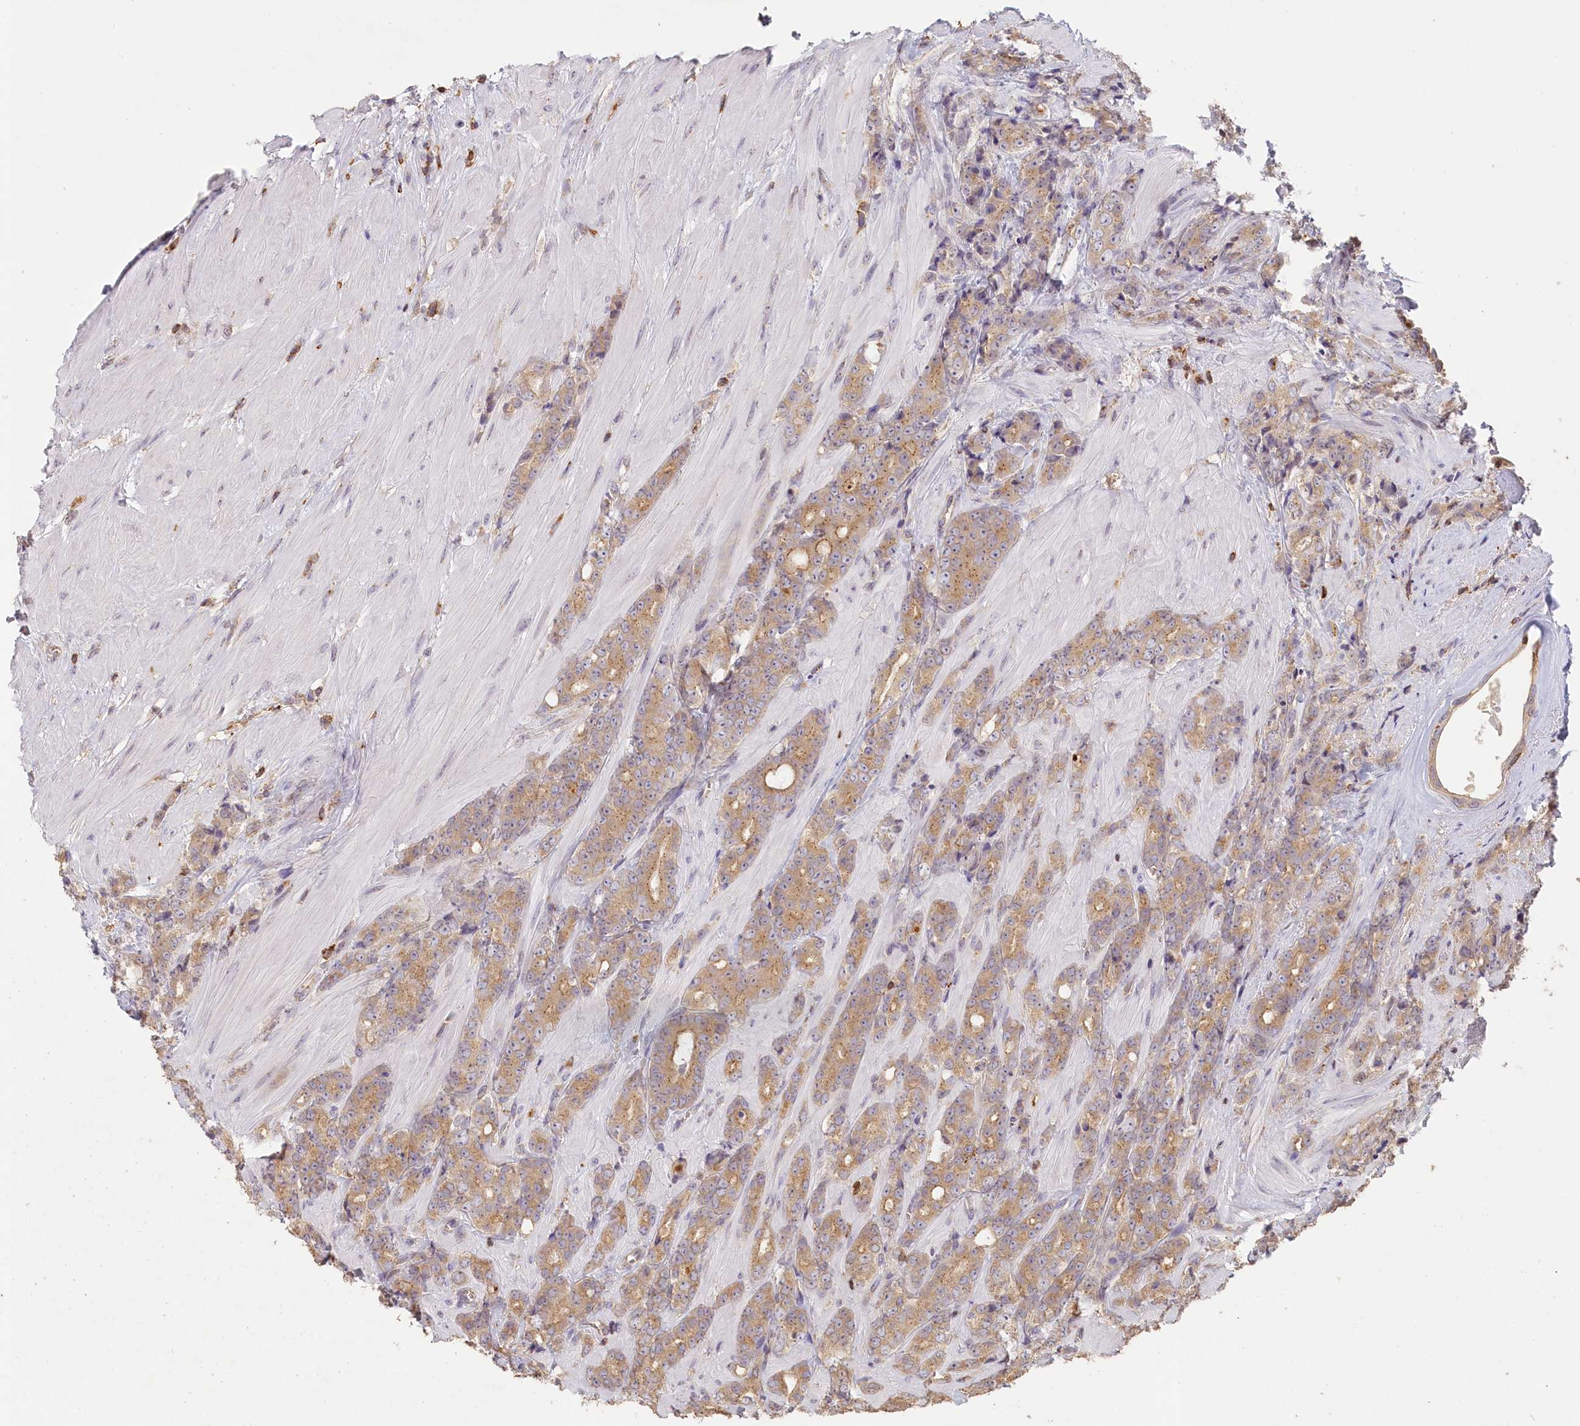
{"staining": {"intensity": "moderate", "quantity": "25%-75%", "location": "cytoplasmic/membranous"}, "tissue": "prostate cancer", "cell_type": "Tumor cells", "image_type": "cancer", "snomed": [{"axis": "morphology", "description": "Adenocarcinoma, High grade"}, {"axis": "topography", "description": "Prostate"}], "caption": "An image of high-grade adenocarcinoma (prostate) stained for a protein shows moderate cytoplasmic/membranous brown staining in tumor cells.", "gene": "MADD", "patient": {"sex": "male", "age": 62}}